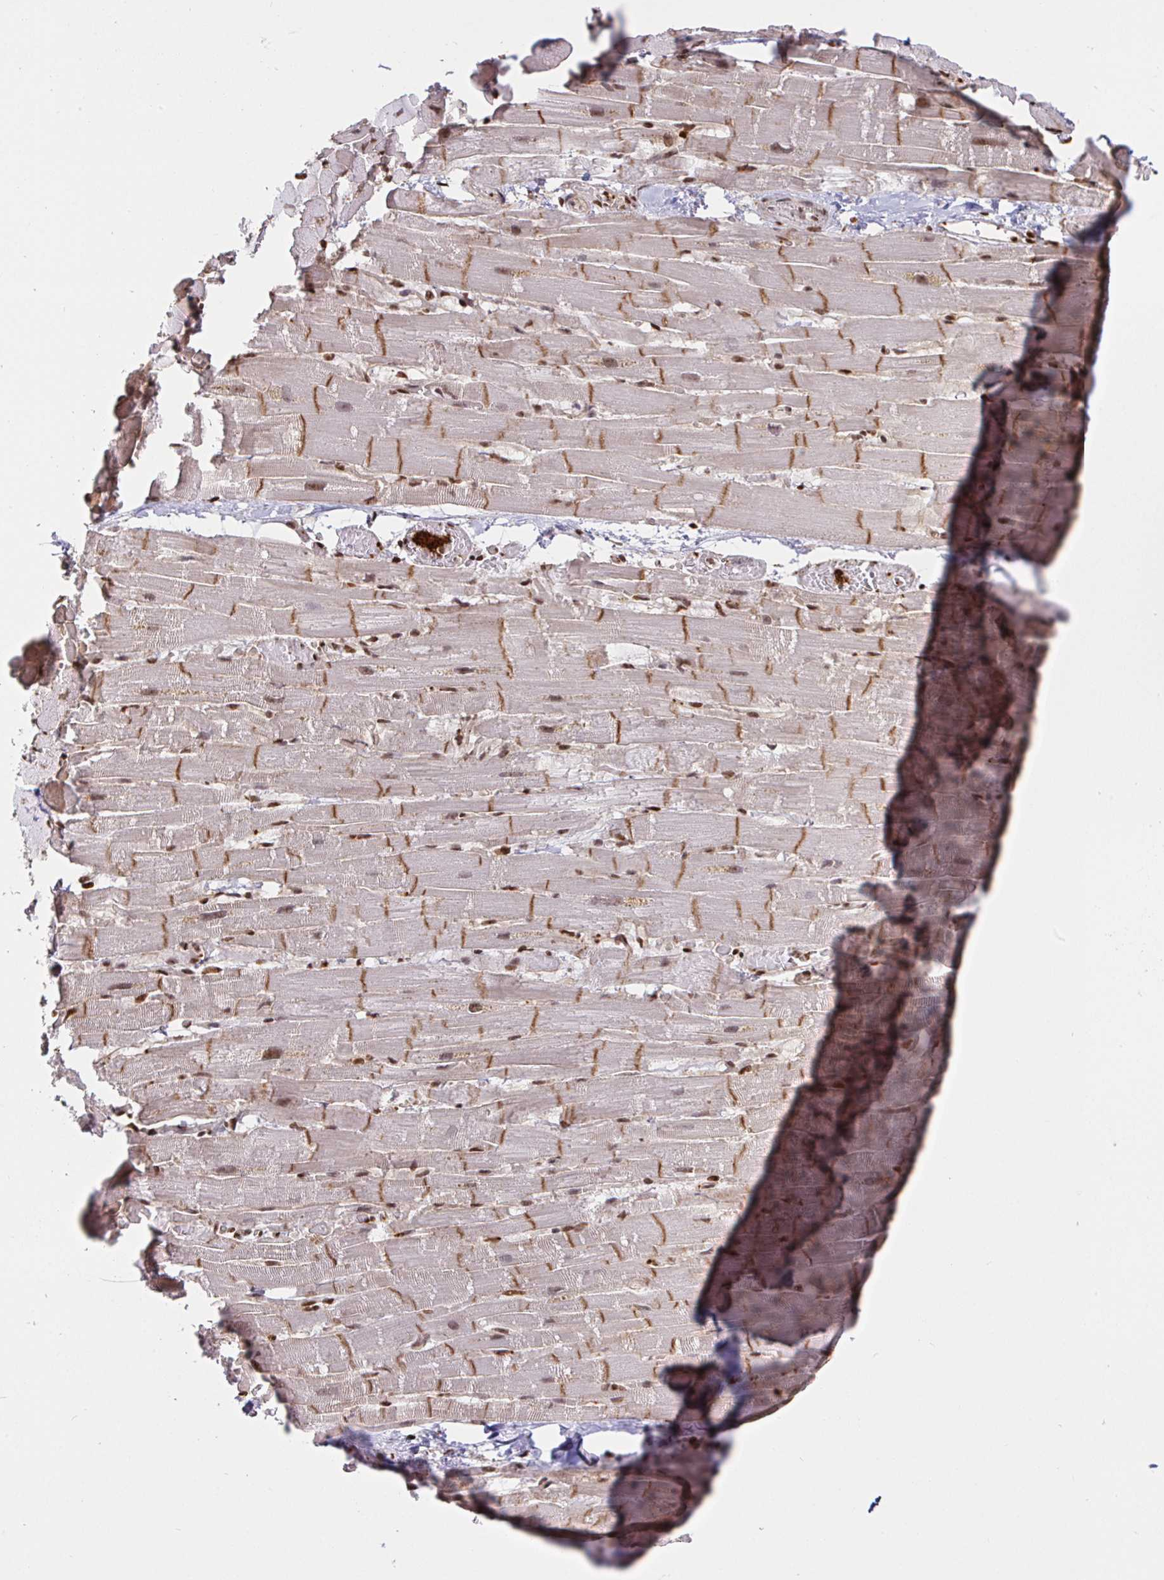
{"staining": {"intensity": "moderate", "quantity": ">75%", "location": "cytoplasmic/membranous,nuclear"}, "tissue": "heart muscle", "cell_type": "Cardiomyocytes", "image_type": "normal", "snomed": [{"axis": "morphology", "description": "Normal tissue, NOS"}, {"axis": "topography", "description": "Heart"}], "caption": "Protein expression analysis of normal heart muscle reveals moderate cytoplasmic/membranous,nuclear staining in about >75% of cardiomyocytes.", "gene": "SP3", "patient": {"sex": "male", "age": 37}}